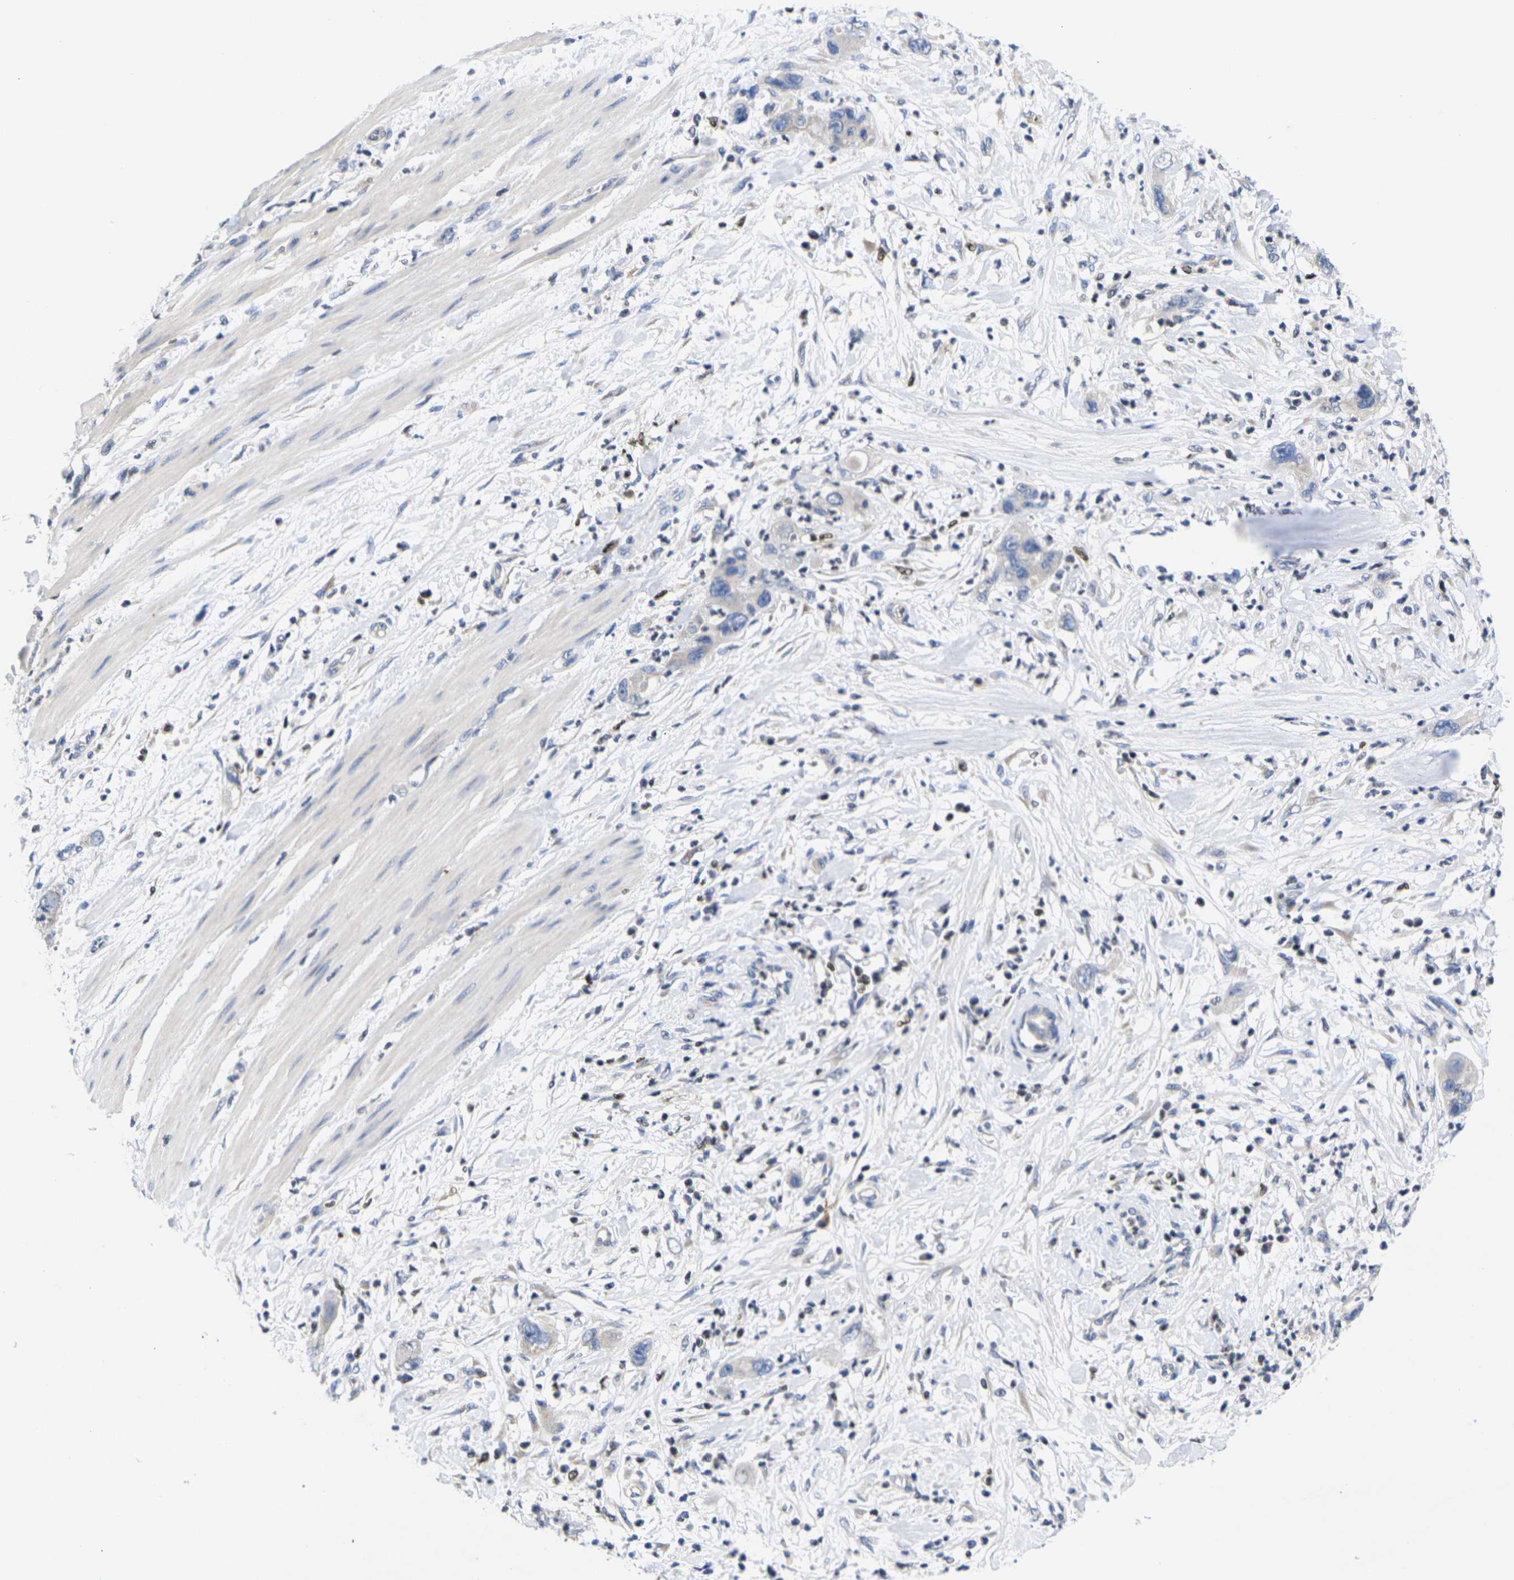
{"staining": {"intensity": "negative", "quantity": "none", "location": "none"}, "tissue": "pancreatic cancer", "cell_type": "Tumor cells", "image_type": "cancer", "snomed": [{"axis": "morphology", "description": "Adenocarcinoma, NOS"}, {"axis": "topography", "description": "Pancreas"}], "caption": "Tumor cells show no significant expression in pancreatic cancer (adenocarcinoma).", "gene": "IKZF1", "patient": {"sex": "female", "age": 71}}